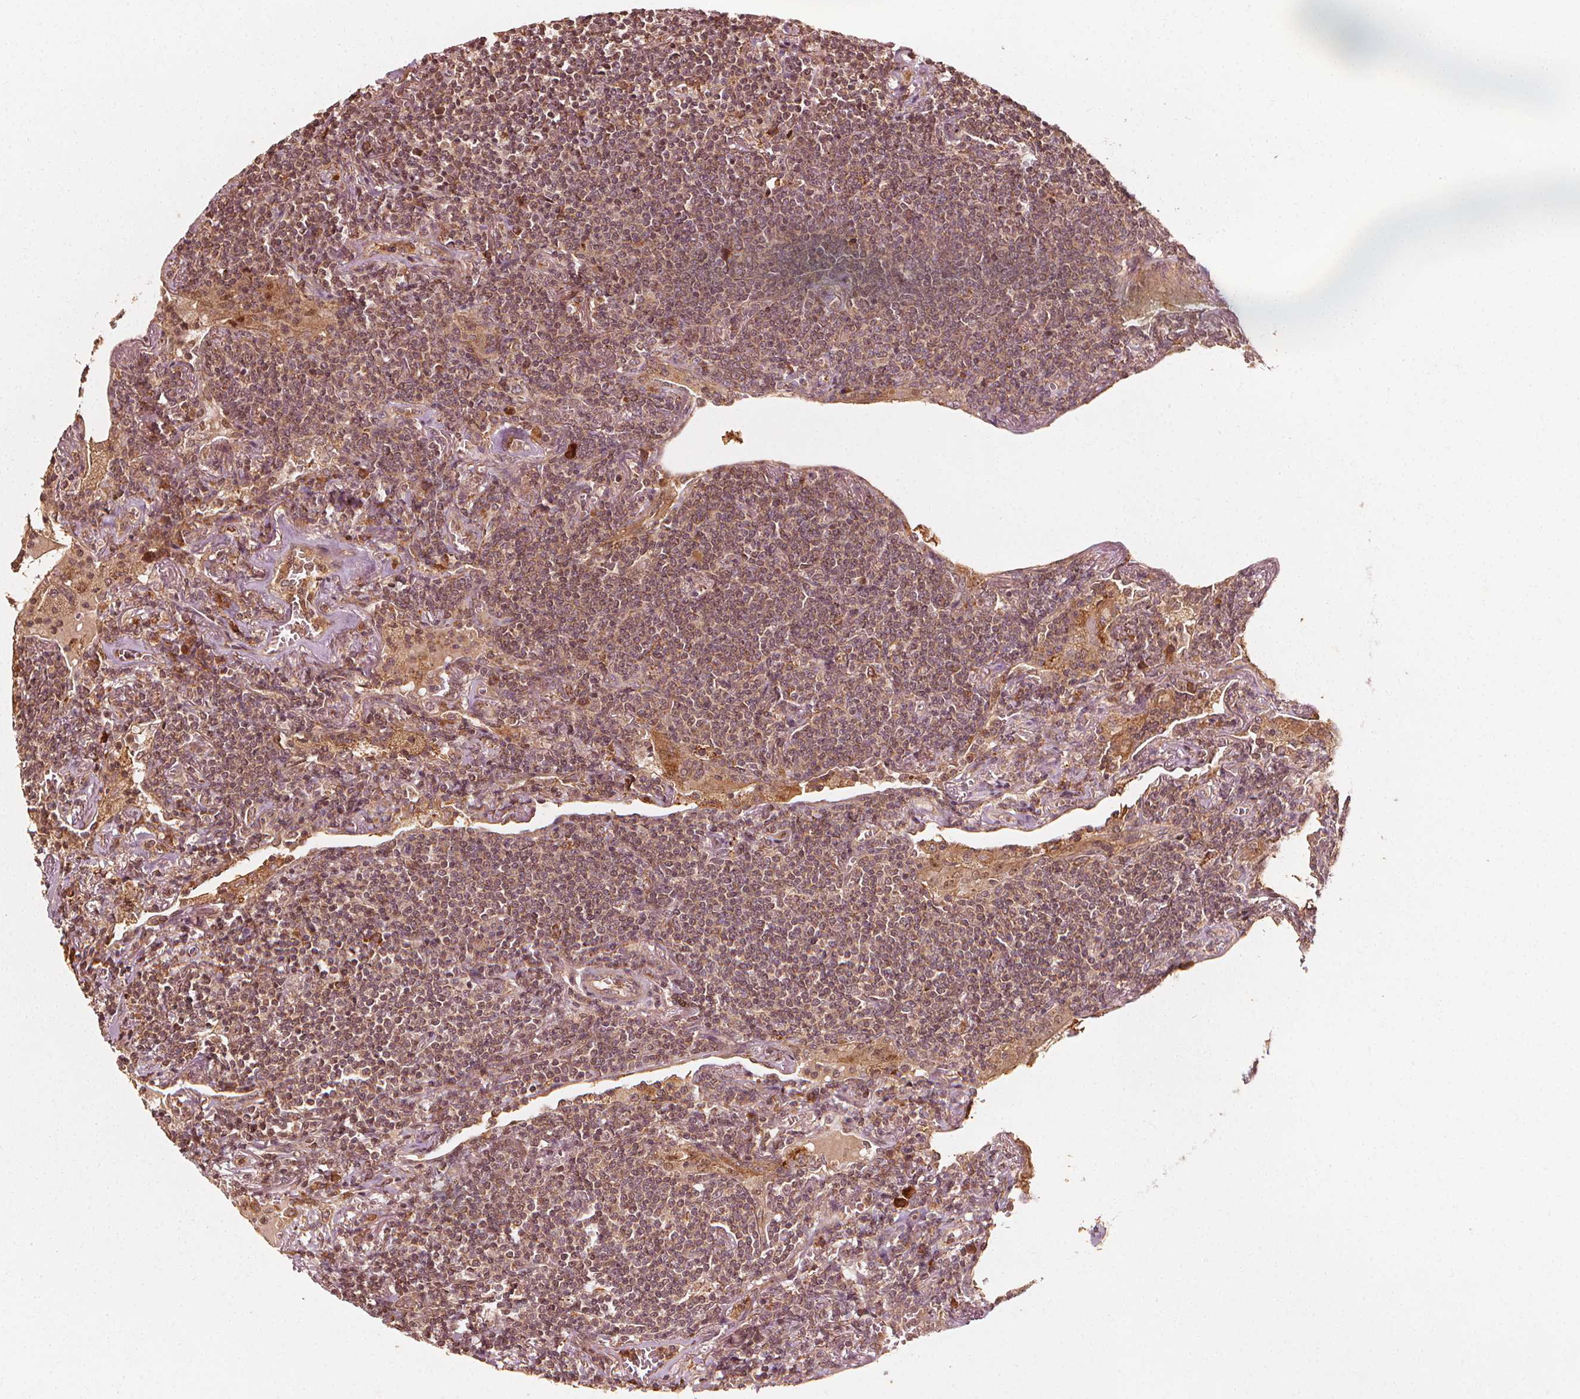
{"staining": {"intensity": "weak", "quantity": ">75%", "location": "cytoplasmic/membranous,nuclear"}, "tissue": "lymphoma", "cell_type": "Tumor cells", "image_type": "cancer", "snomed": [{"axis": "morphology", "description": "Malignant lymphoma, non-Hodgkin's type, Low grade"}, {"axis": "topography", "description": "Lung"}], "caption": "The image reveals a brown stain indicating the presence of a protein in the cytoplasmic/membranous and nuclear of tumor cells in malignant lymphoma, non-Hodgkin's type (low-grade). (IHC, brightfield microscopy, high magnification).", "gene": "NPC1", "patient": {"sex": "female", "age": 71}}